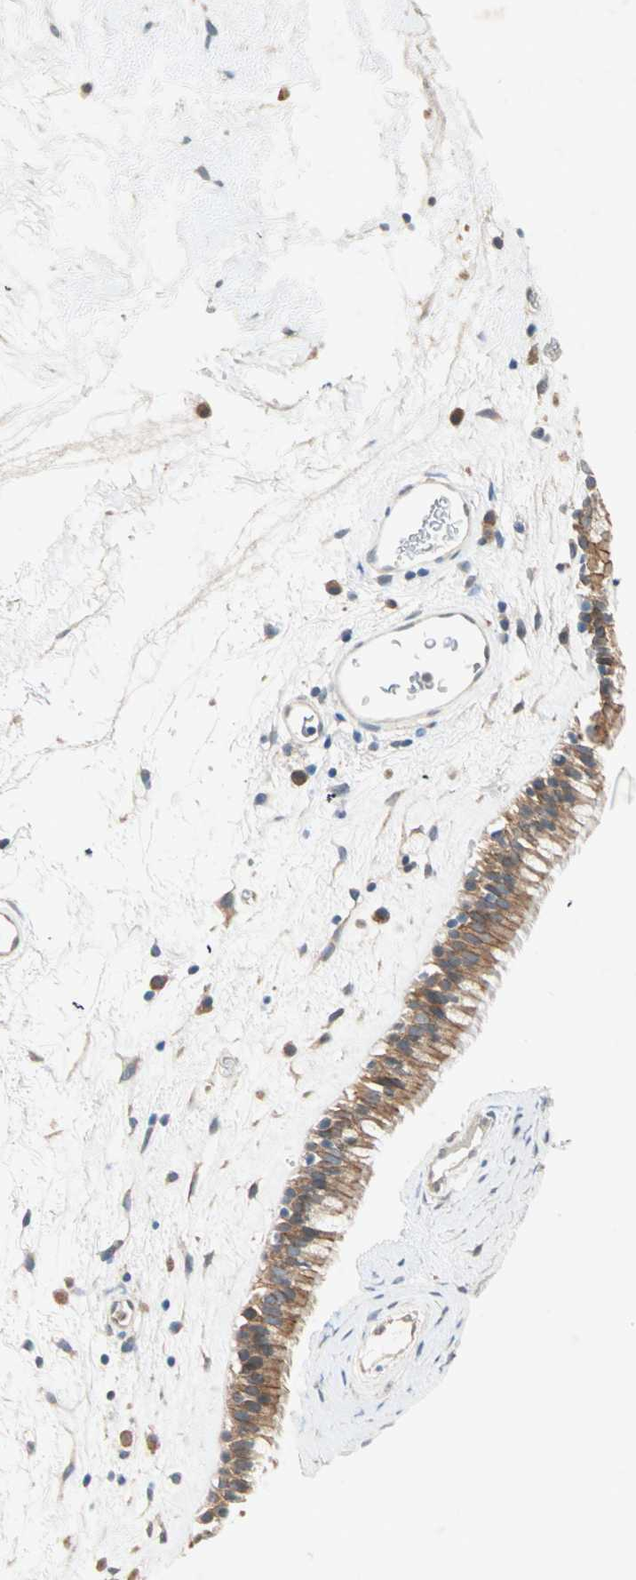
{"staining": {"intensity": "moderate", "quantity": ">75%", "location": "cytoplasmic/membranous"}, "tissue": "nasopharynx", "cell_type": "Respiratory epithelial cells", "image_type": "normal", "snomed": [{"axis": "morphology", "description": "Normal tissue, NOS"}, {"axis": "morphology", "description": "Inflammation, NOS"}, {"axis": "topography", "description": "Nasopharynx"}], "caption": "DAB immunohistochemical staining of normal human nasopharynx displays moderate cytoplasmic/membranous protein positivity in approximately >75% of respiratory epithelial cells.", "gene": "TTF2", "patient": {"sex": "male", "age": 48}}